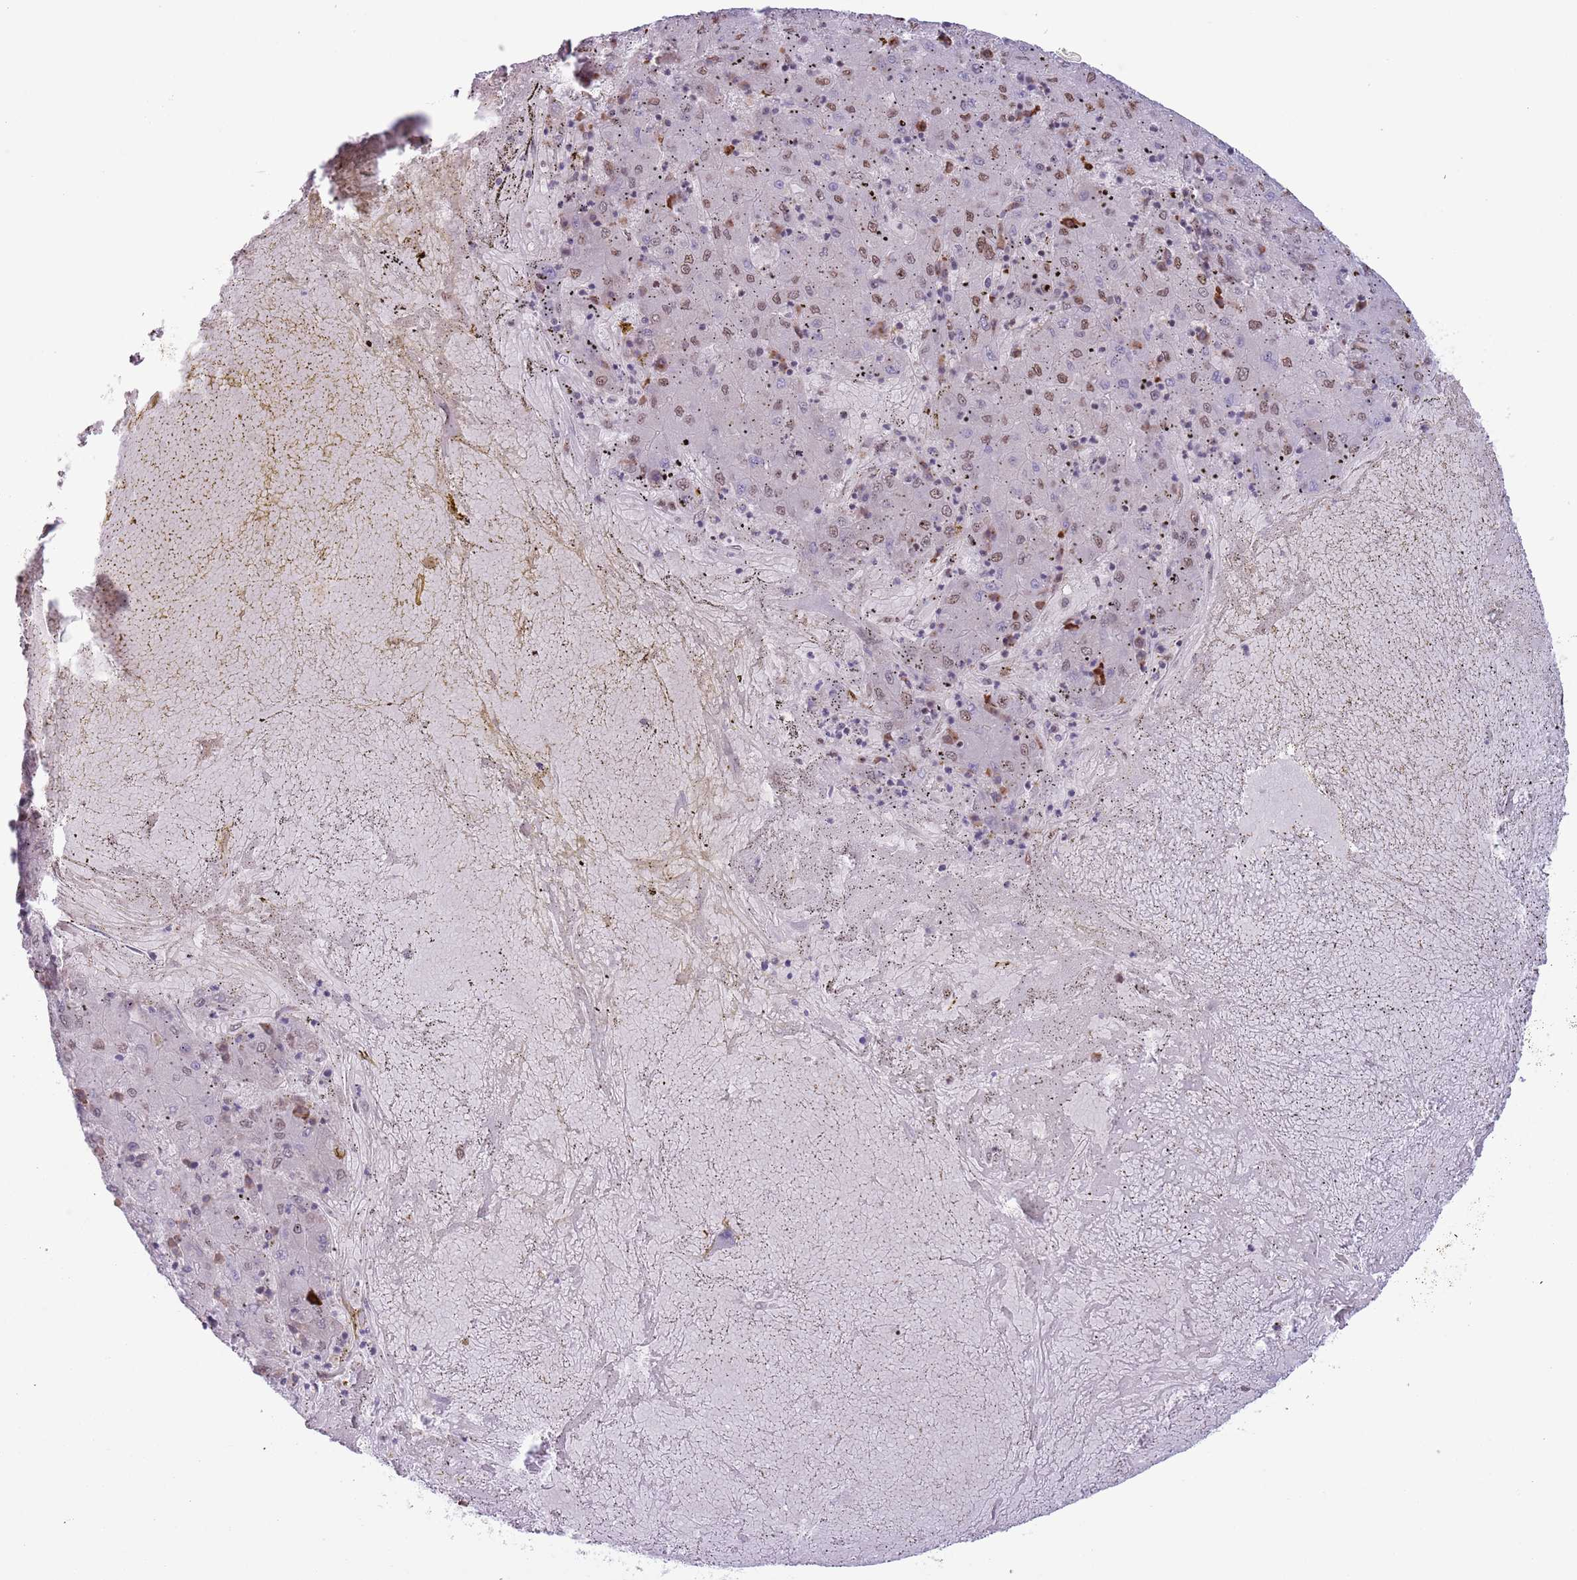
{"staining": {"intensity": "moderate", "quantity": "25%-75%", "location": "nuclear"}, "tissue": "liver cancer", "cell_type": "Tumor cells", "image_type": "cancer", "snomed": [{"axis": "morphology", "description": "Carcinoma, Hepatocellular, NOS"}, {"axis": "topography", "description": "Liver"}], "caption": "Liver cancer was stained to show a protein in brown. There is medium levels of moderate nuclear positivity in approximately 25%-75% of tumor cells.", "gene": "SIPA1L3", "patient": {"sex": "male", "age": 72}}